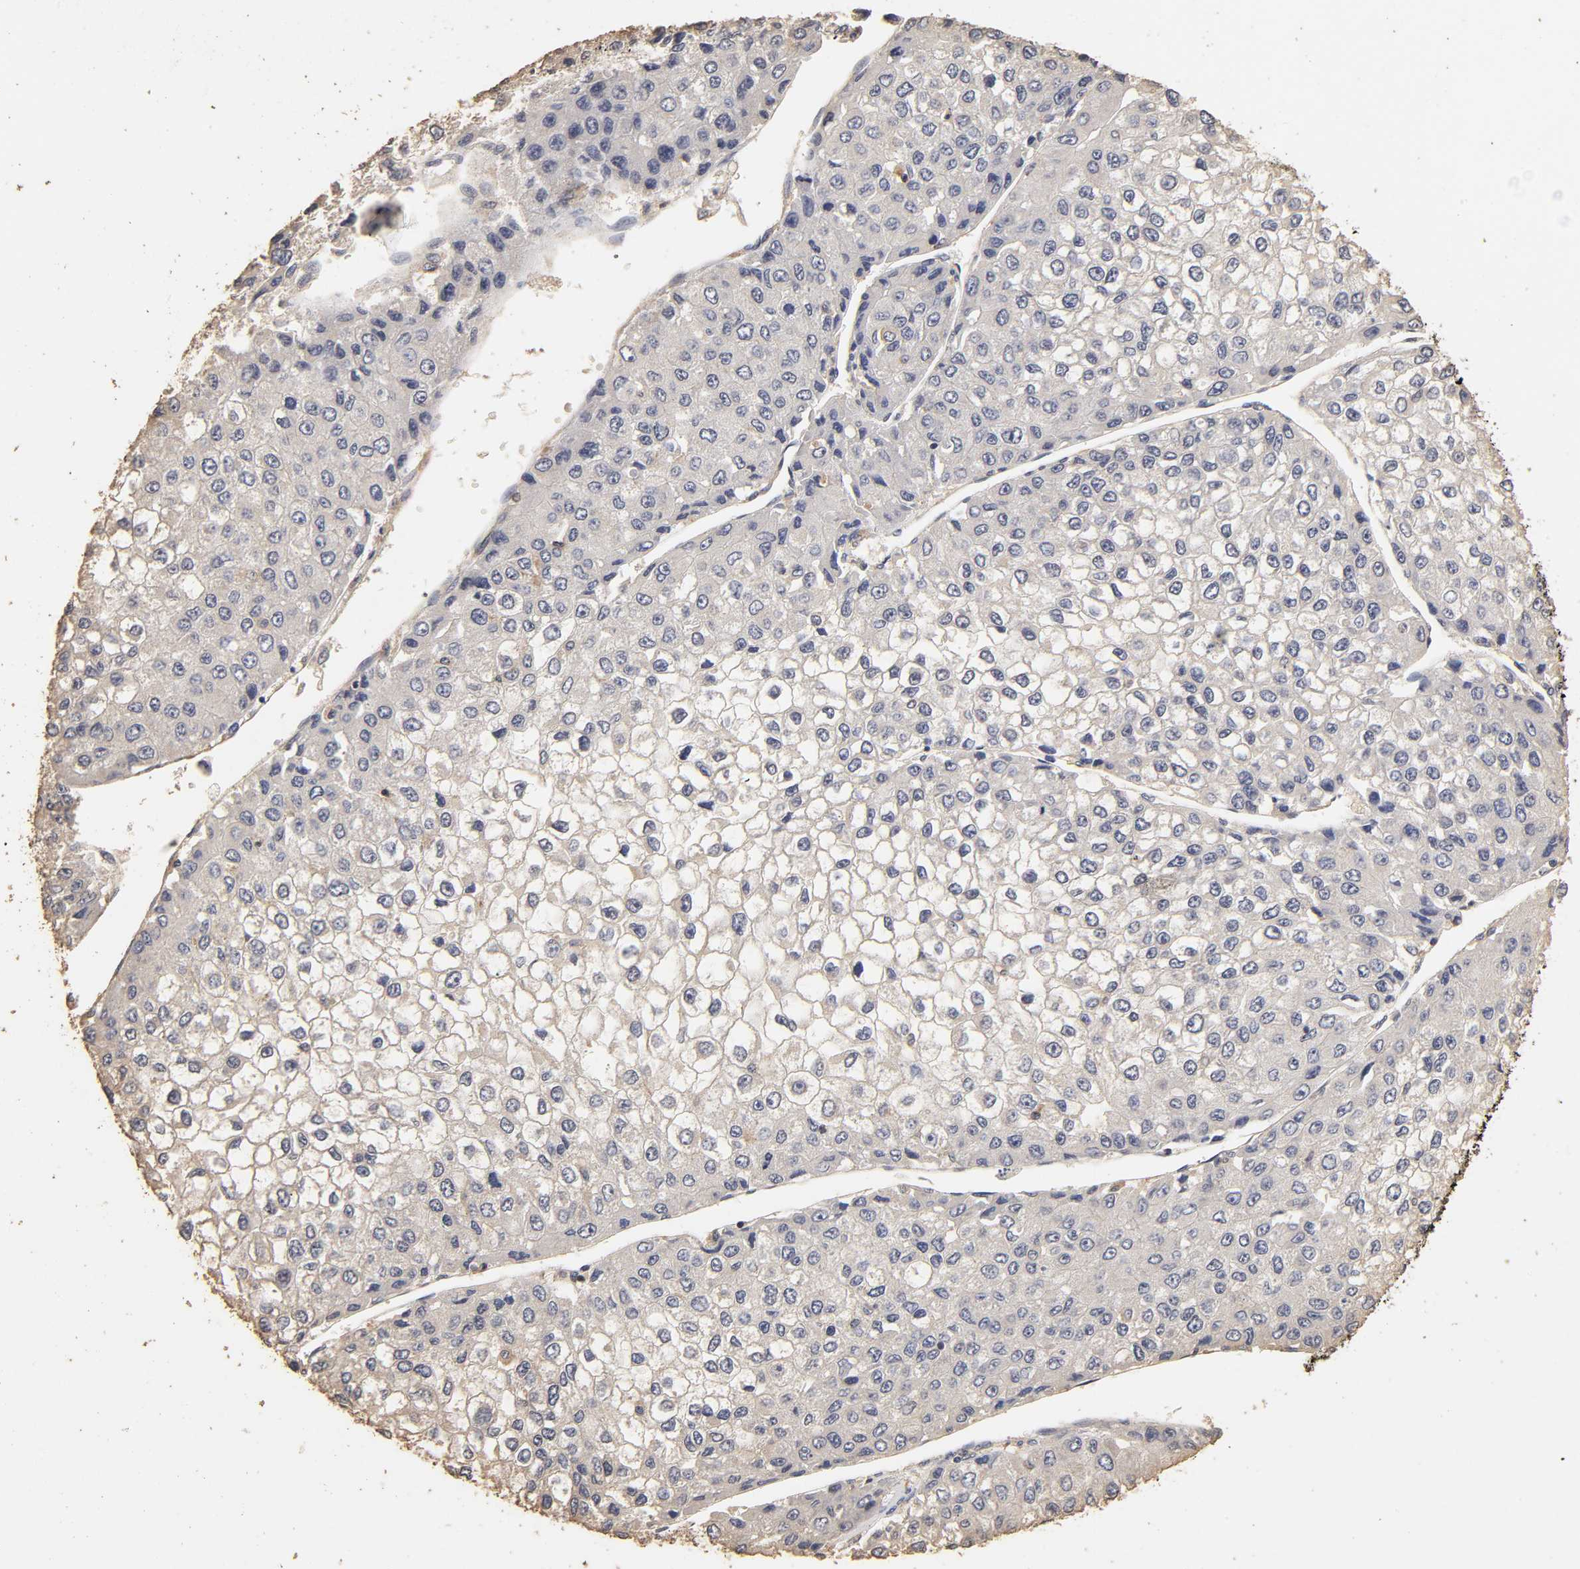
{"staining": {"intensity": "negative", "quantity": "none", "location": "none"}, "tissue": "liver cancer", "cell_type": "Tumor cells", "image_type": "cancer", "snomed": [{"axis": "morphology", "description": "Carcinoma, Hepatocellular, NOS"}, {"axis": "topography", "description": "Liver"}], "caption": "A high-resolution micrograph shows IHC staining of liver cancer, which reveals no significant expression in tumor cells. (Immunohistochemistry (ihc), brightfield microscopy, high magnification).", "gene": "VSIG4", "patient": {"sex": "female", "age": 66}}